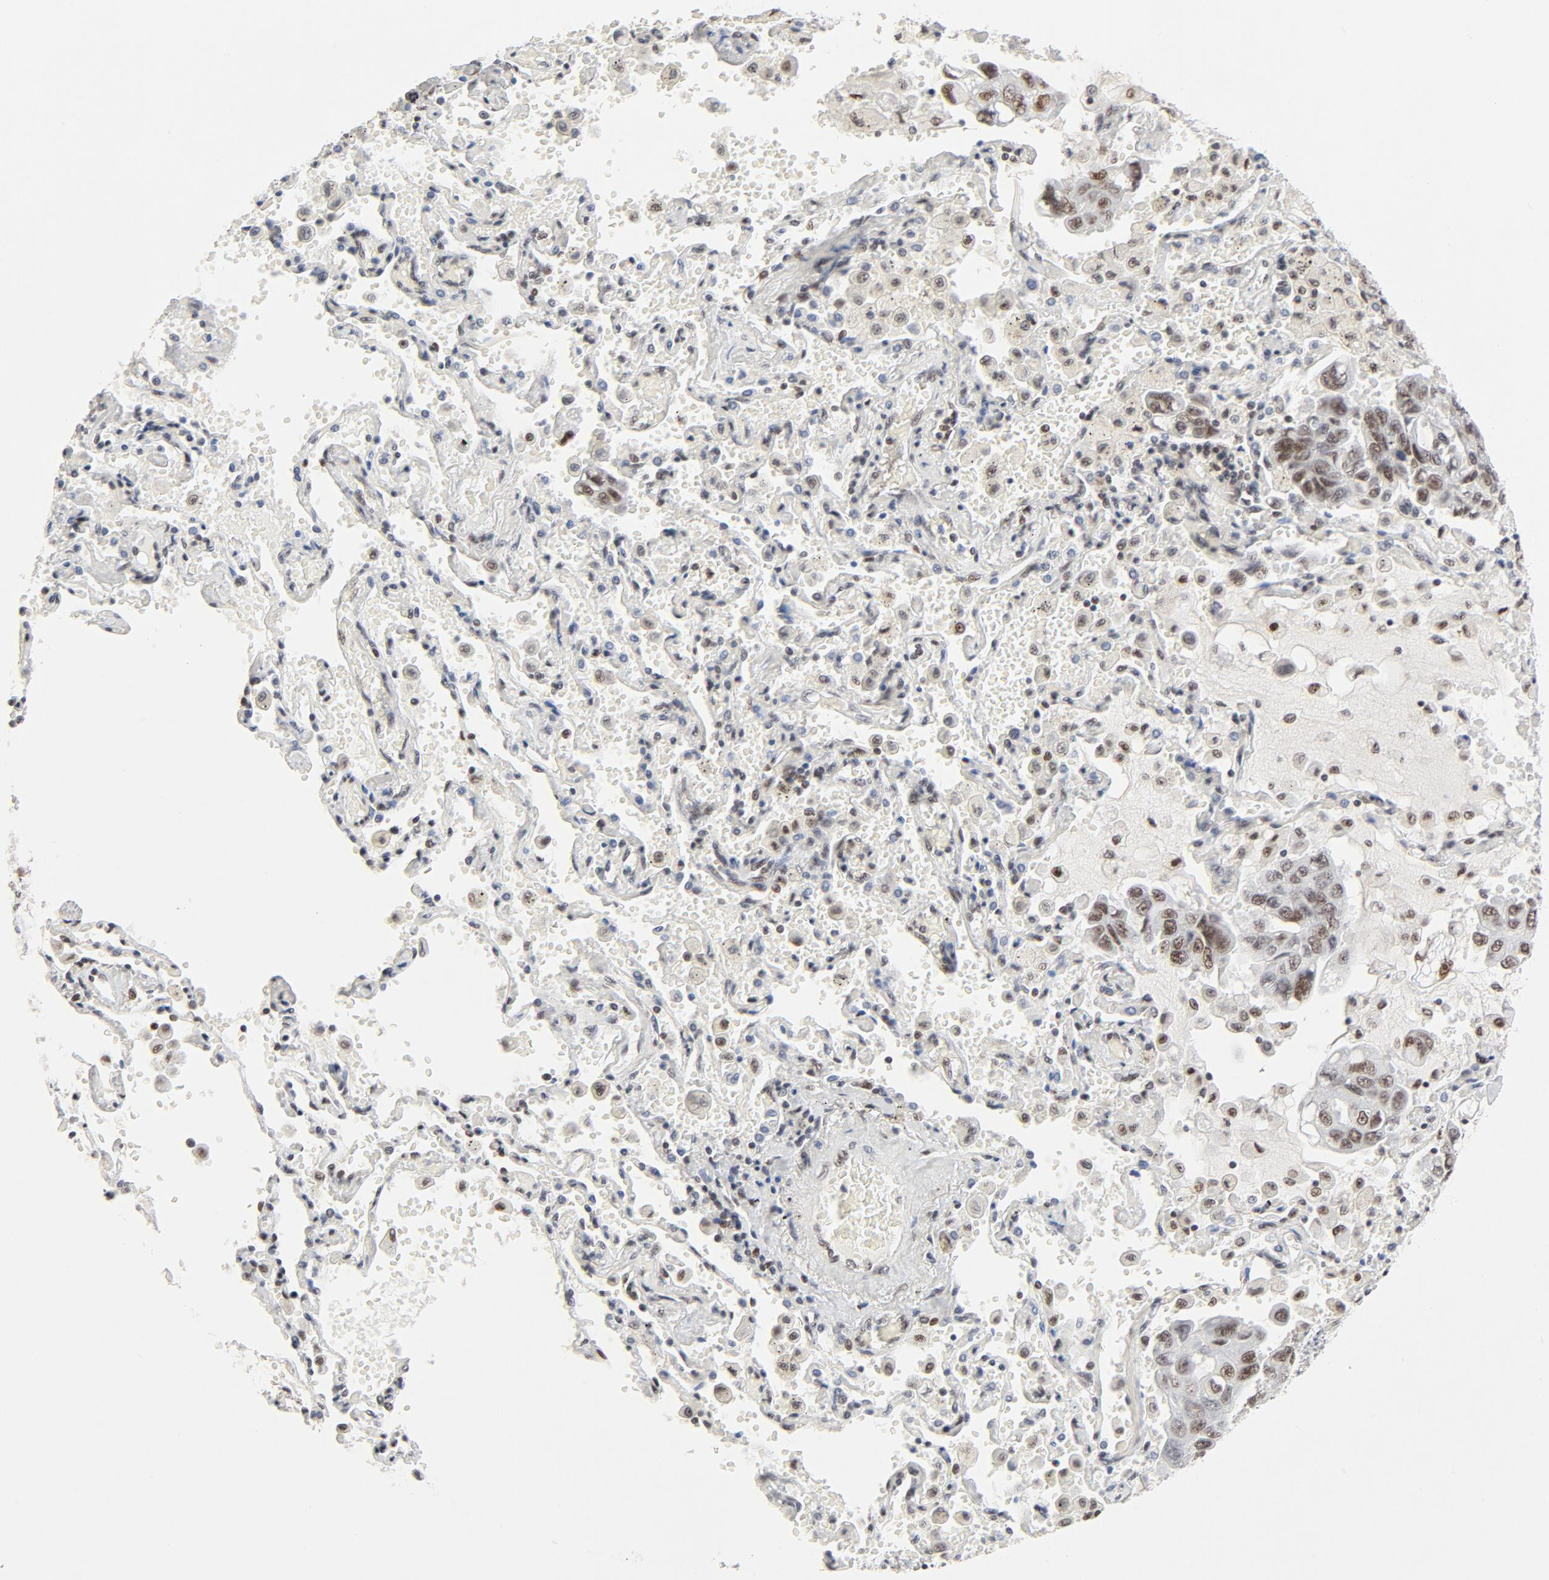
{"staining": {"intensity": "moderate", "quantity": ">75%", "location": "nuclear"}, "tissue": "lung cancer", "cell_type": "Tumor cells", "image_type": "cancer", "snomed": [{"axis": "morphology", "description": "Adenocarcinoma, NOS"}, {"axis": "topography", "description": "Lung"}], "caption": "This photomicrograph exhibits IHC staining of lung adenocarcinoma, with medium moderate nuclear positivity in about >75% of tumor cells.", "gene": "GTF2H1", "patient": {"sex": "male", "age": 64}}